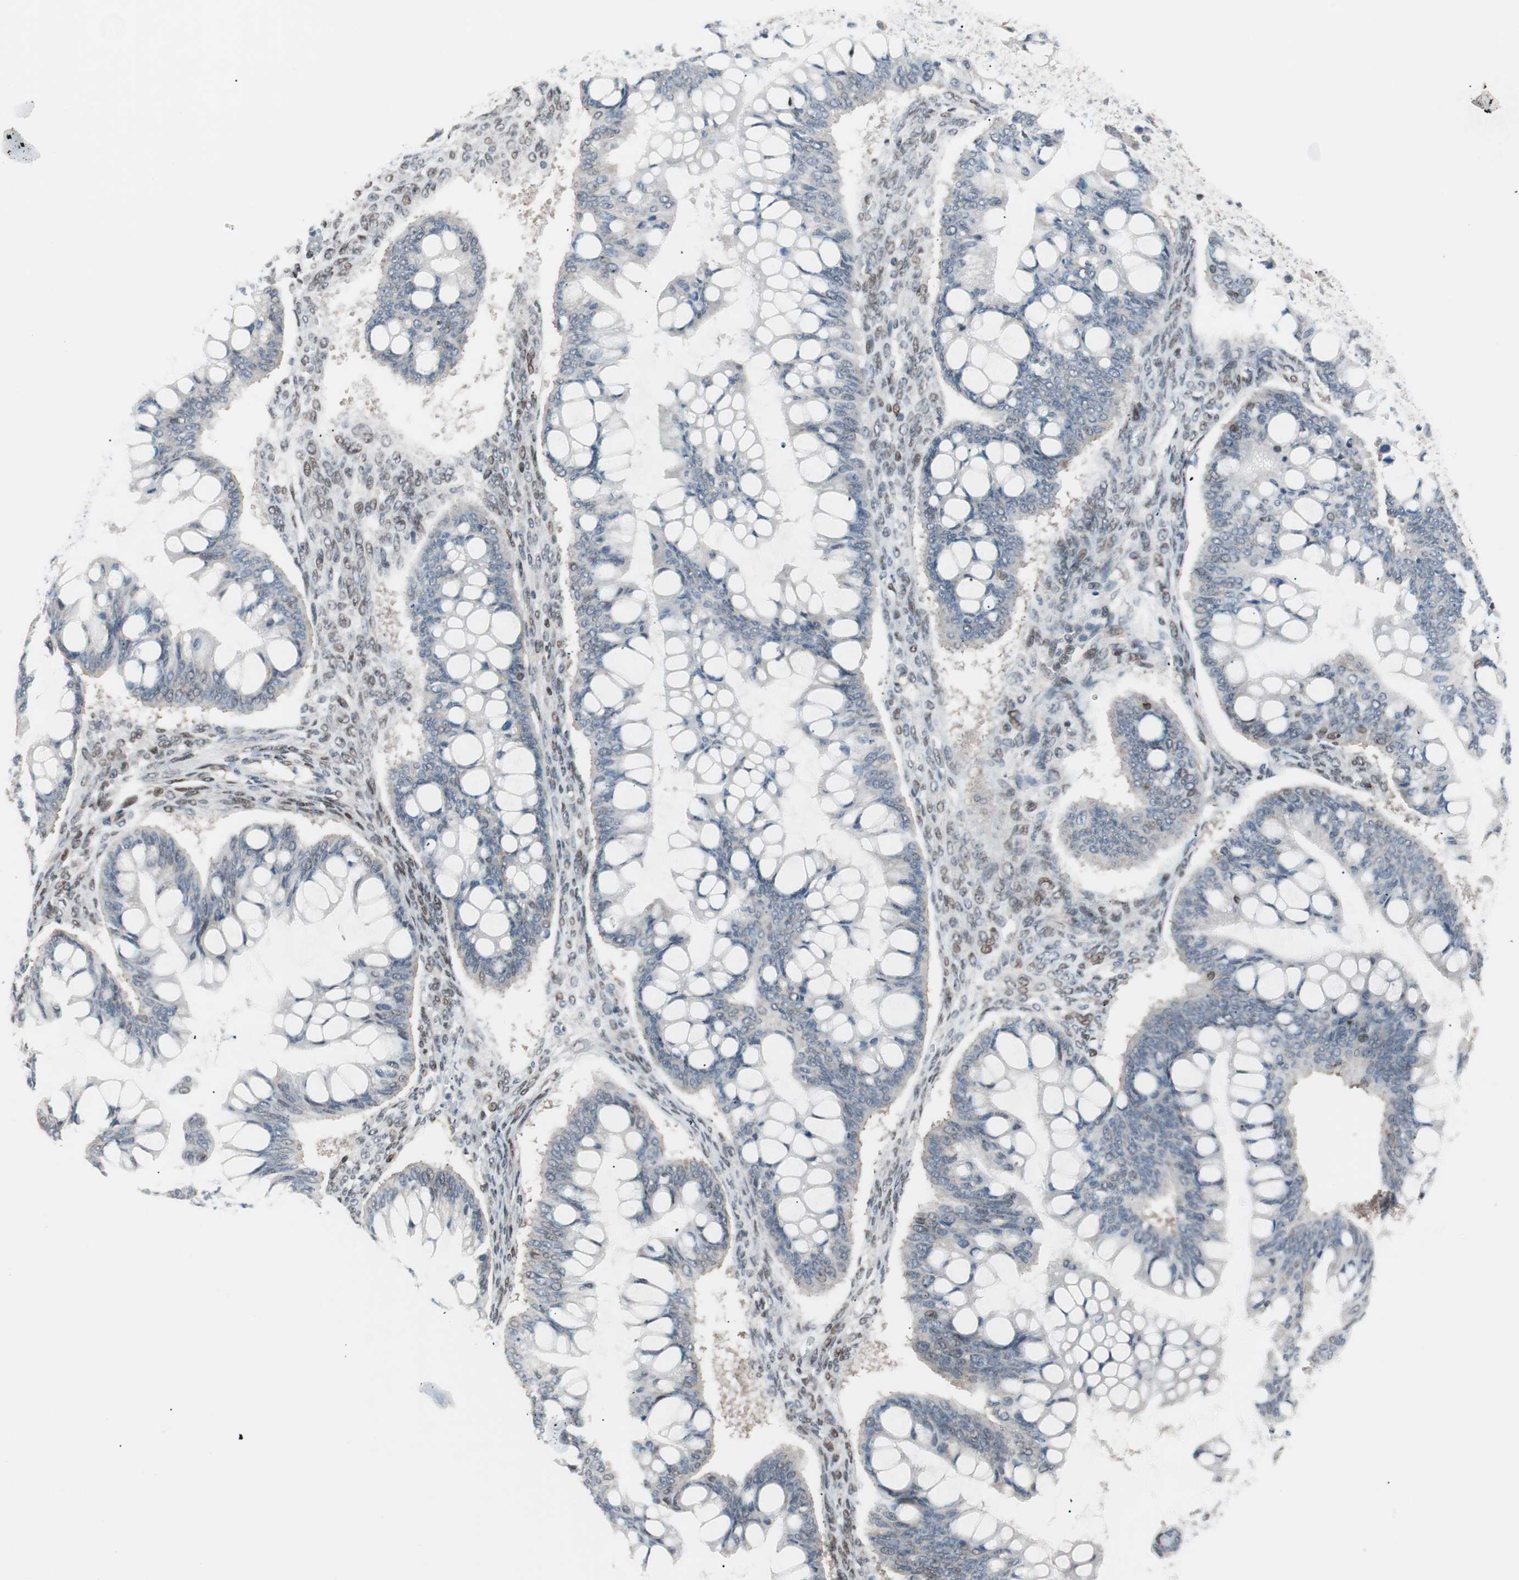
{"staining": {"intensity": "negative", "quantity": "none", "location": "none"}, "tissue": "ovarian cancer", "cell_type": "Tumor cells", "image_type": "cancer", "snomed": [{"axis": "morphology", "description": "Cystadenocarcinoma, mucinous, NOS"}, {"axis": "topography", "description": "Ovary"}], "caption": "The immunohistochemistry (IHC) photomicrograph has no significant staining in tumor cells of ovarian cancer (mucinous cystadenocarcinoma) tissue. (DAB (3,3'-diaminobenzidine) immunohistochemistry (IHC), high magnification).", "gene": "POLH", "patient": {"sex": "female", "age": 73}}